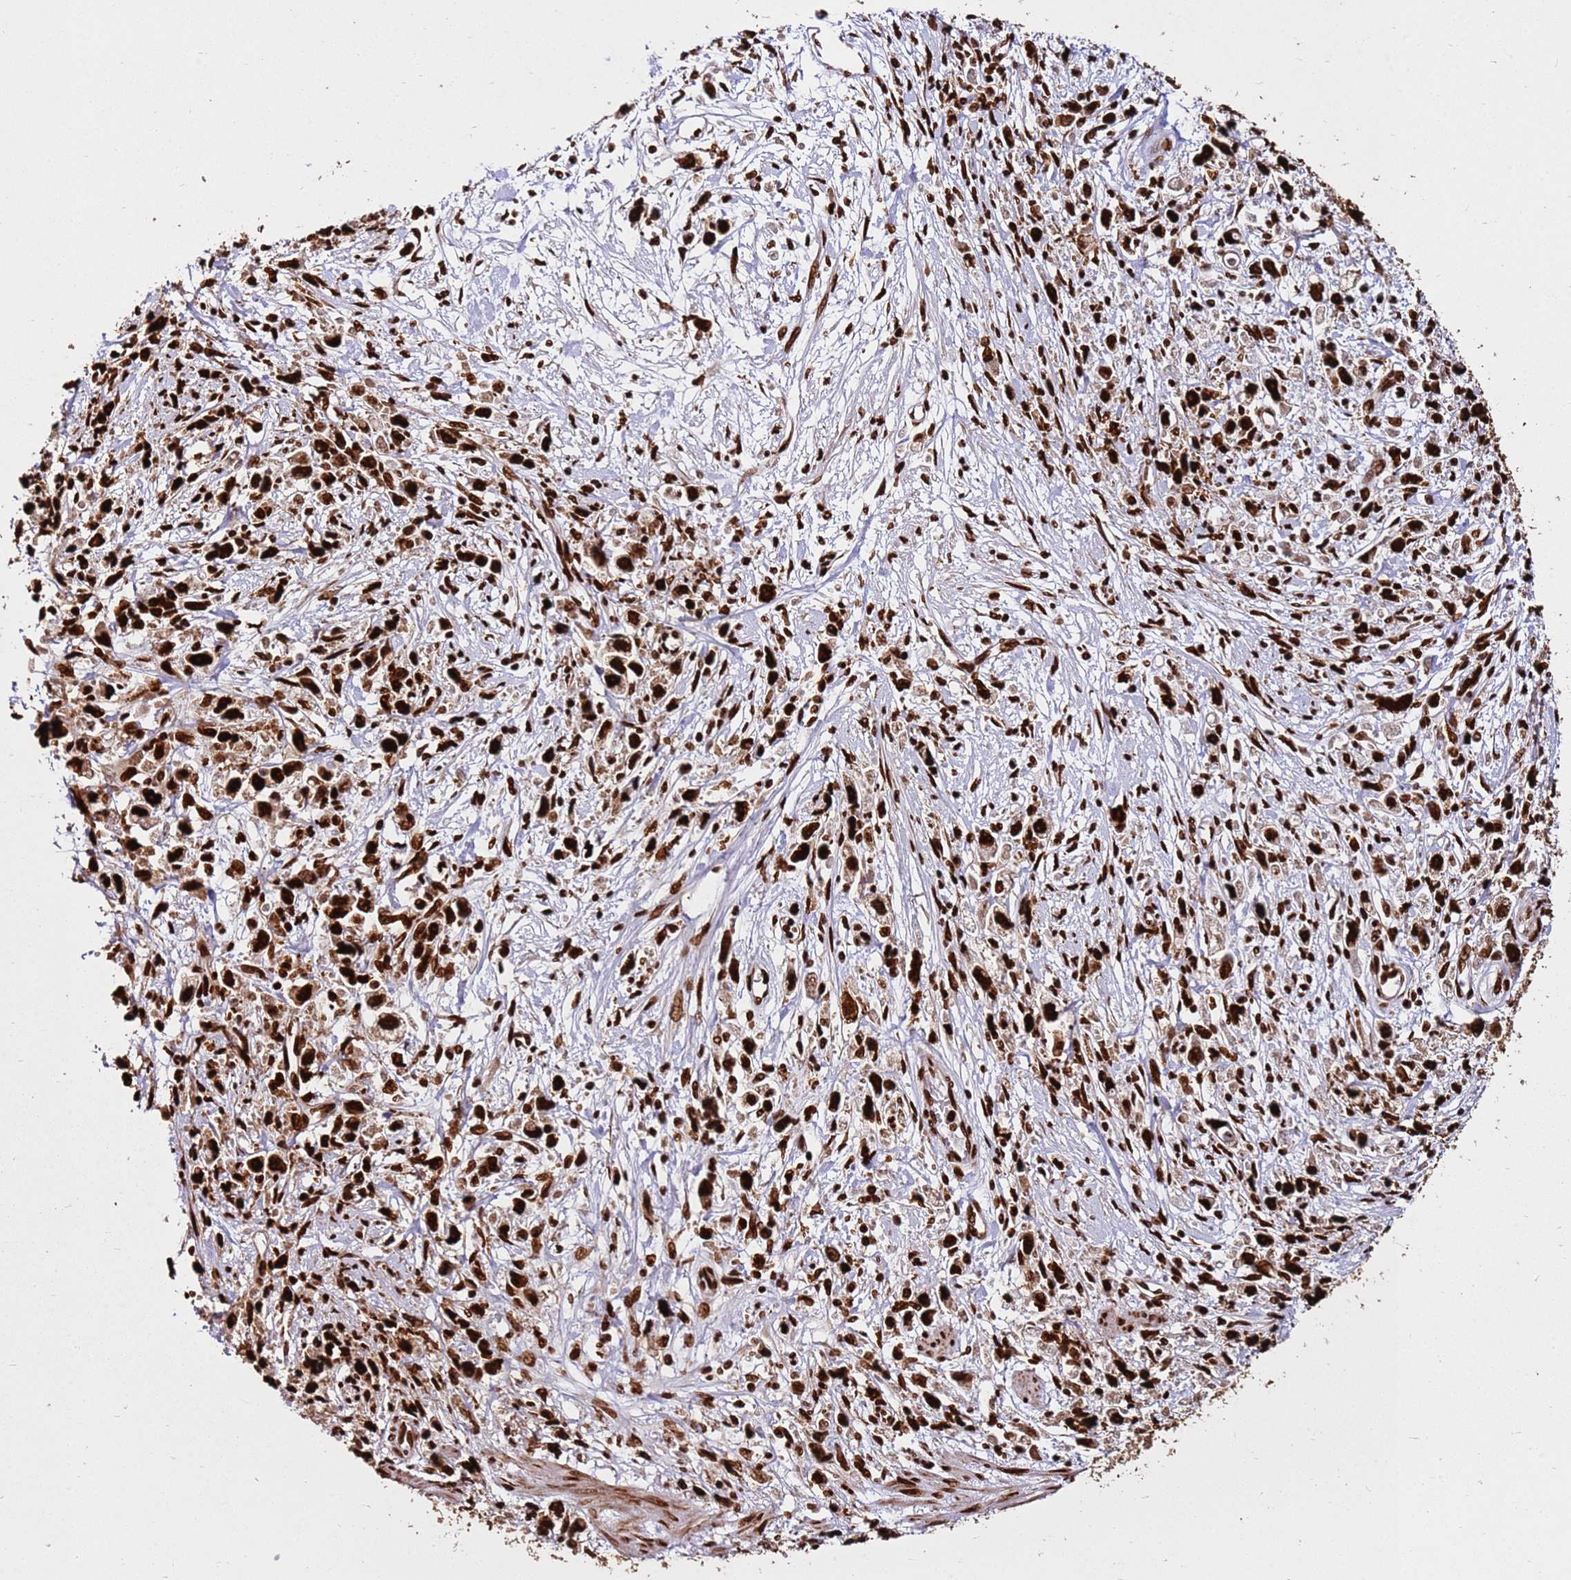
{"staining": {"intensity": "strong", "quantity": ">75%", "location": "nuclear"}, "tissue": "stomach cancer", "cell_type": "Tumor cells", "image_type": "cancer", "snomed": [{"axis": "morphology", "description": "Adenocarcinoma, NOS"}, {"axis": "topography", "description": "Stomach"}], "caption": "Human stomach cancer (adenocarcinoma) stained for a protein (brown) reveals strong nuclear positive staining in about >75% of tumor cells.", "gene": "HNRNPAB", "patient": {"sex": "female", "age": 59}}